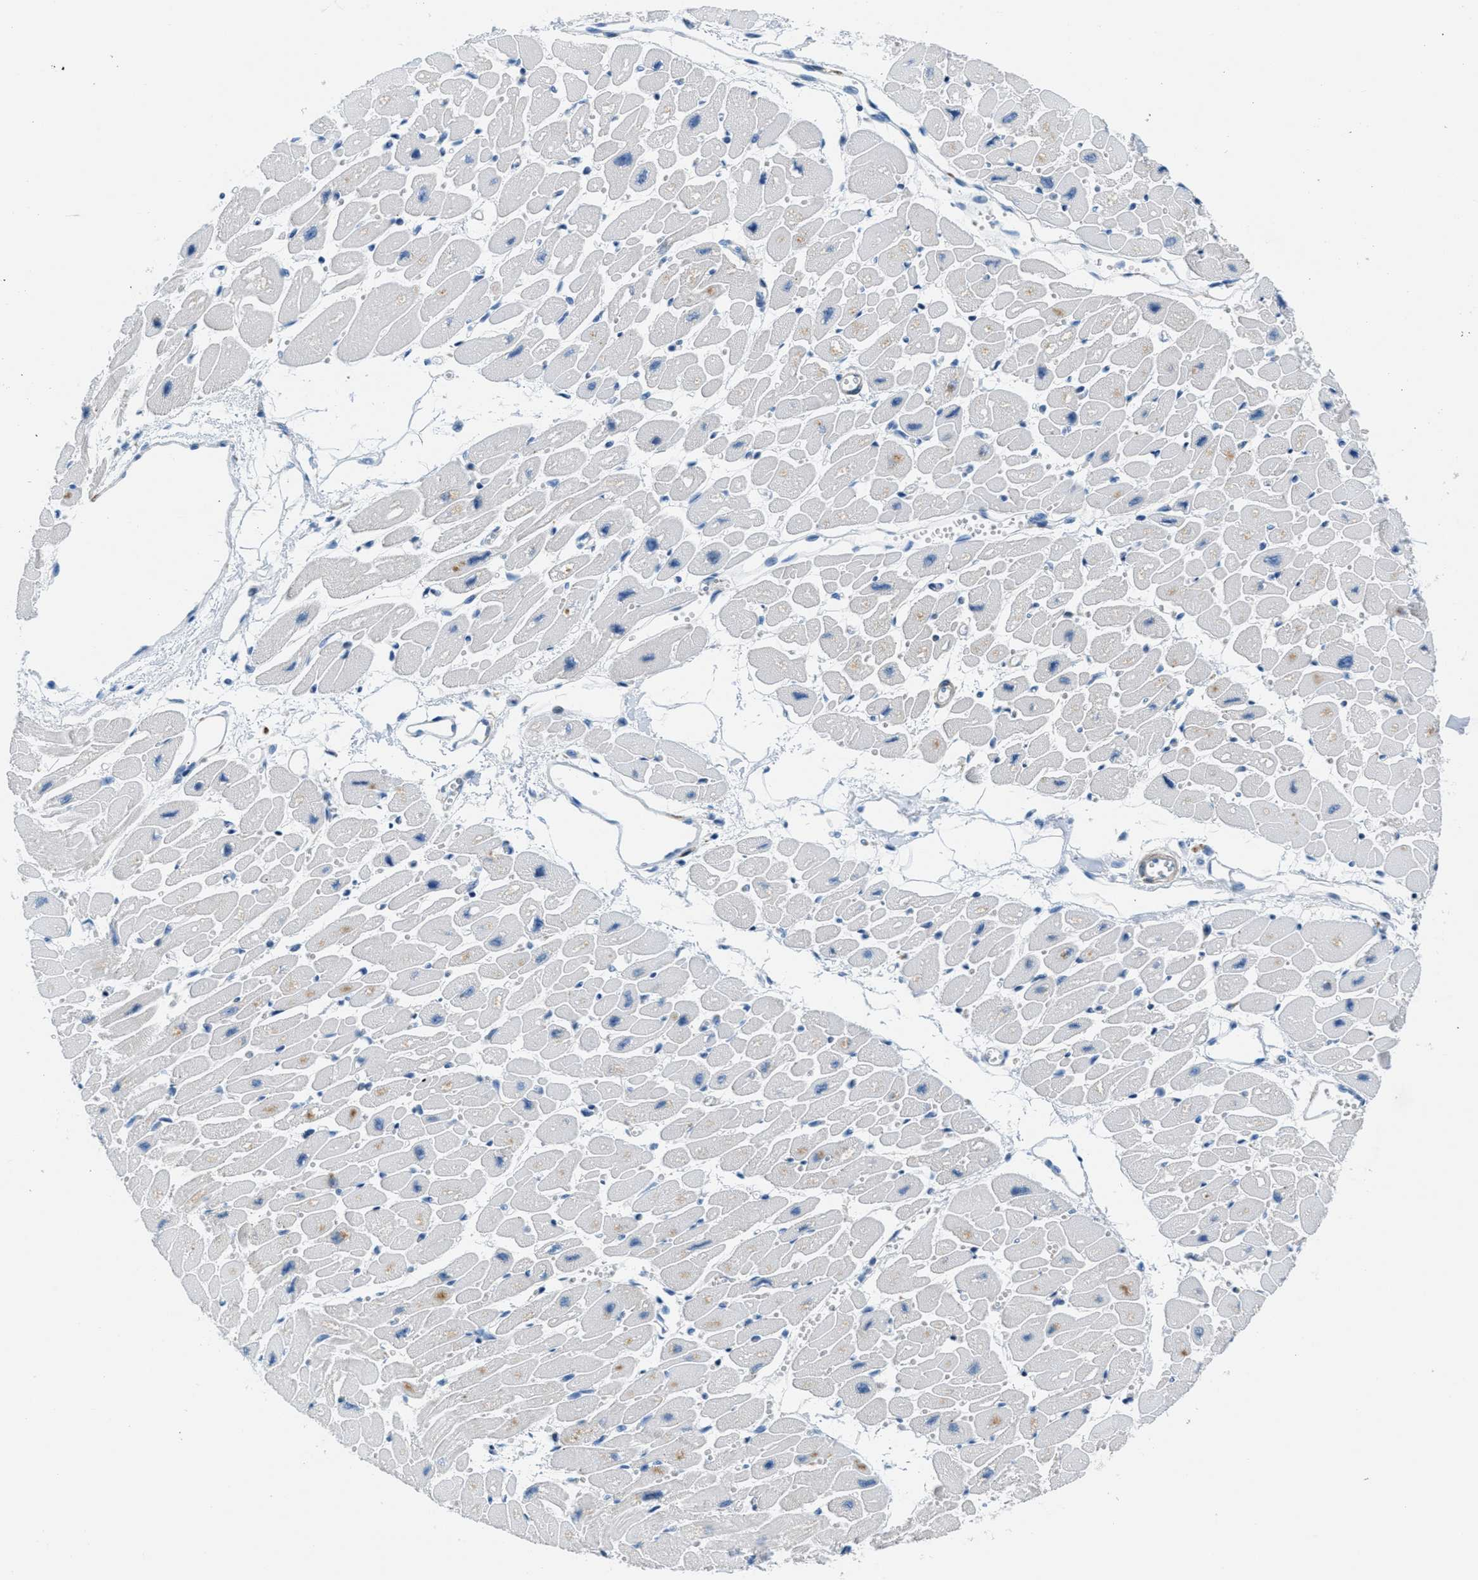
{"staining": {"intensity": "weak", "quantity": "<25%", "location": "cytoplasmic/membranous"}, "tissue": "heart muscle", "cell_type": "Cardiomyocytes", "image_type": "normal", "snomed": [{"axis": "morphology", "description": "Normal tissue, NOS"}, {"axis": "topography", "description": "Heart"}], "caption": "High power microscopy histopathology image of an immunohistochemistry (IHC) micrograph of benign heart muscle, revealing no significant positivity in cardiomyocytes.", "gene": "MAPRE2", "patient": {"sex": "female", "age": 54}}